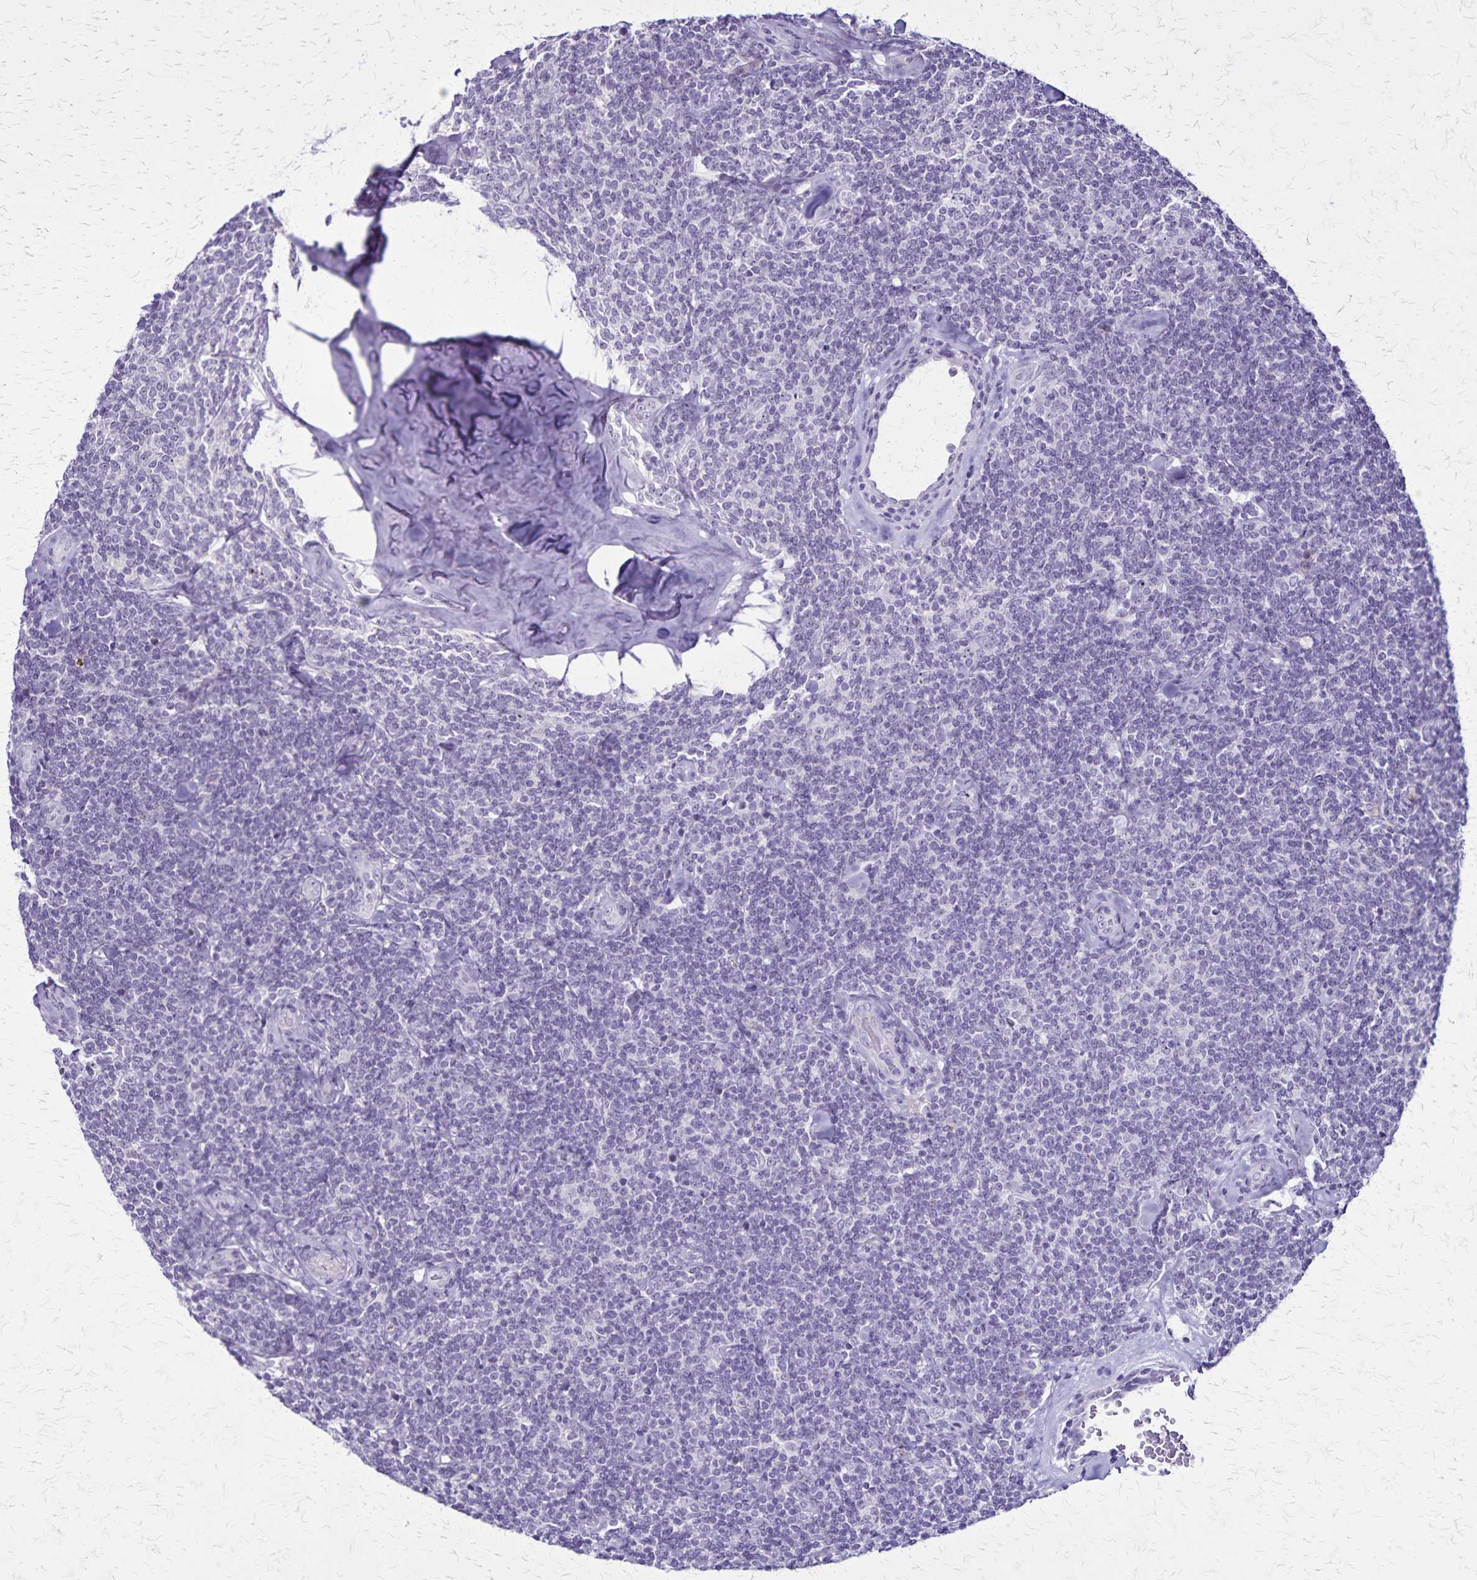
{"staining": {"intensity": "negative", "quantity": "none", "location": "none"}, "tissue": "lymphoma", "cell_type": "Tumor cells", "image_type": "cancer", "snomed": [{"axis": "morphology", "description": "Malignant lymphoma, non-Hodgkin's type, Low grade"}, {"axis": "topography", "description": "Lymph node"}], "caption": "Malignant lymphoma, non-Hodgkin's type (low-grade) was stained to show a protein in brown. There is no significant positivity in tumor cells.", "gene": "OR51B5", "patient": {"sex": "female", "age": 56}}